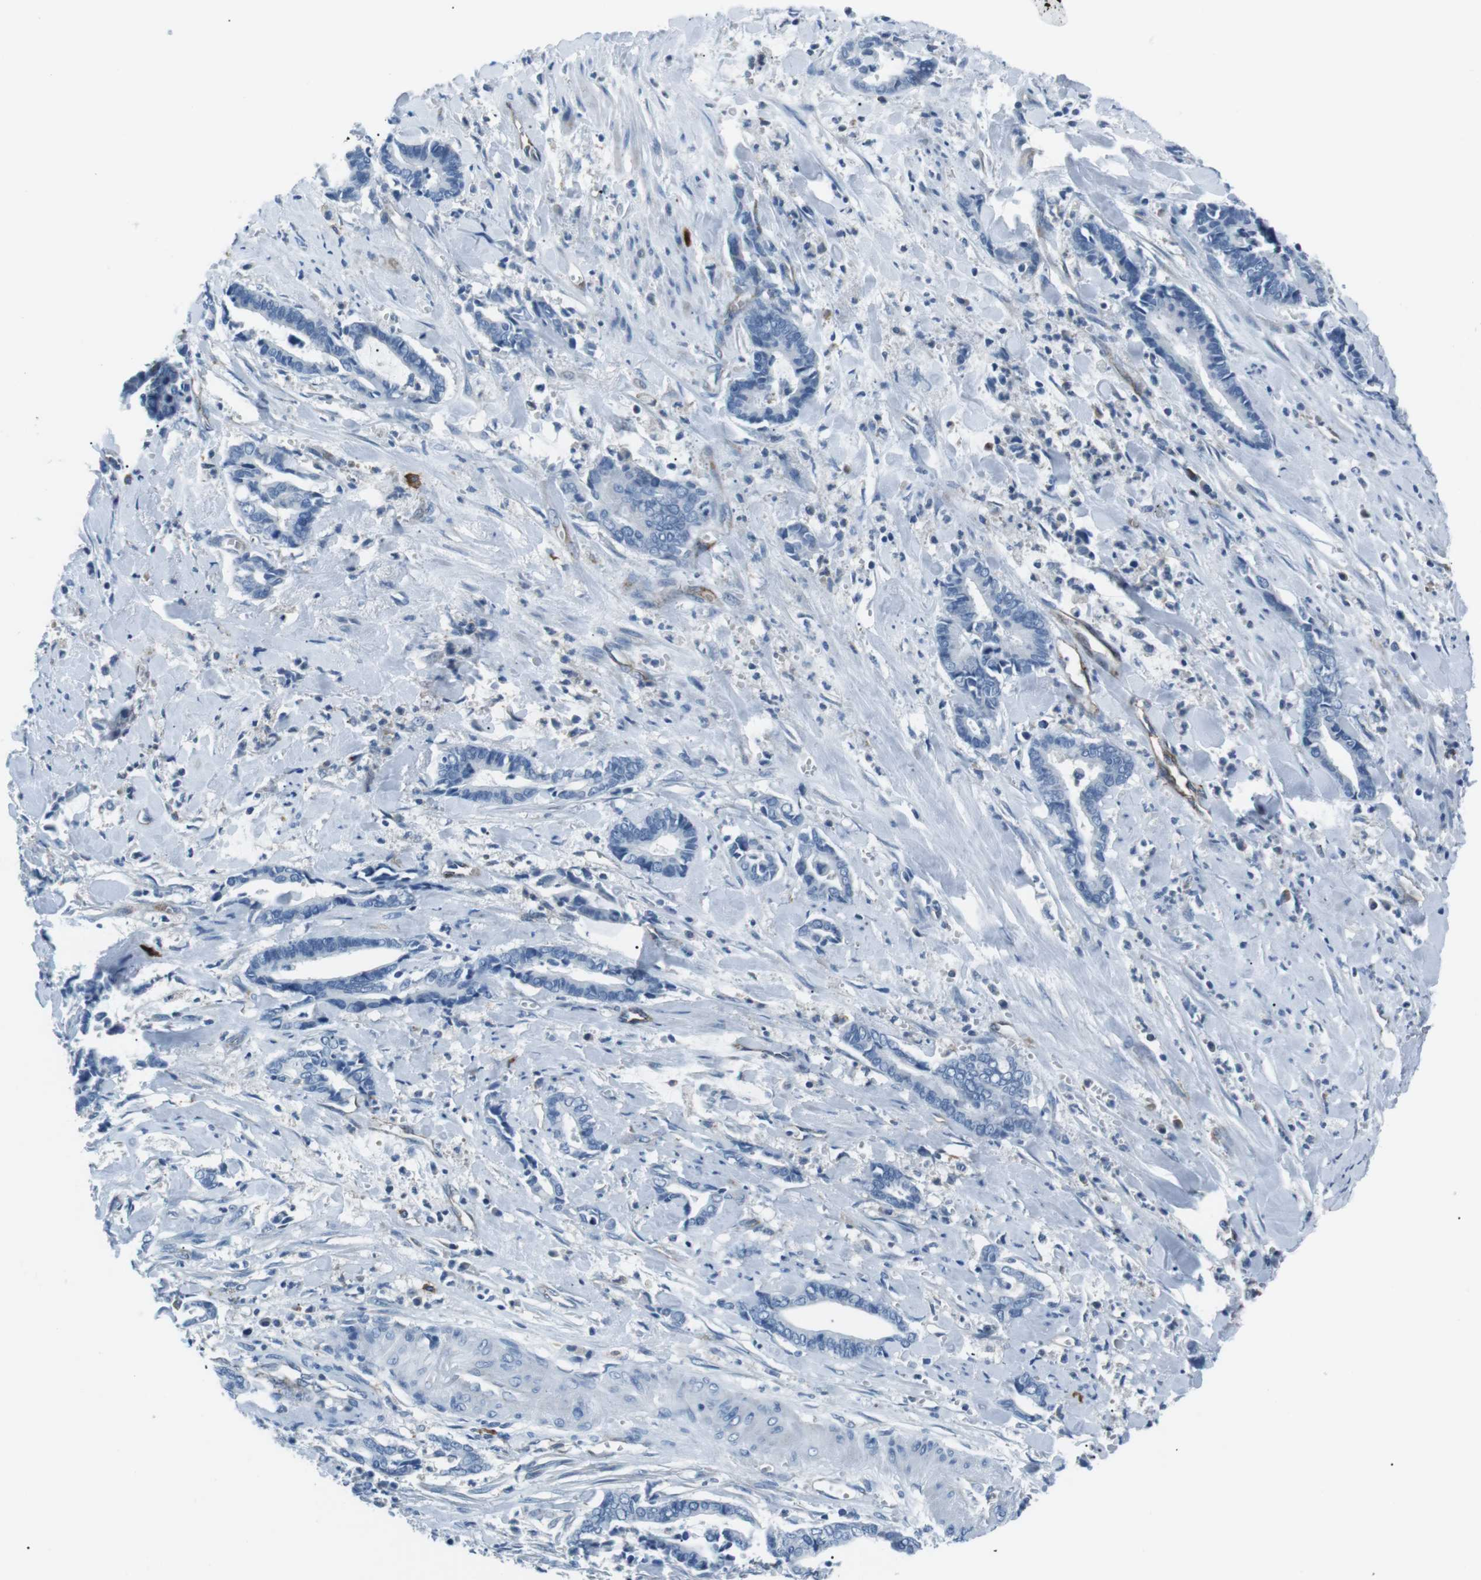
{"staining": {"intensity": "negative", "quantity": "none", "location": "none"}, "tissue": "cervical cancer", "cell_type": "Tumor cells", "image_type": "cancer", "snomed": [{"axis": "morphology", "description": "Adenocarcinoma, NOS"}, {"axis": "topography", "description": "Cervix"}], "caption": "IHC of human cervical cancer (adenocarcinoma) demonstrates no expression in tumor cells.", "gene": "CSF2RA", "patient": {"sex": "female", "age": 44}}